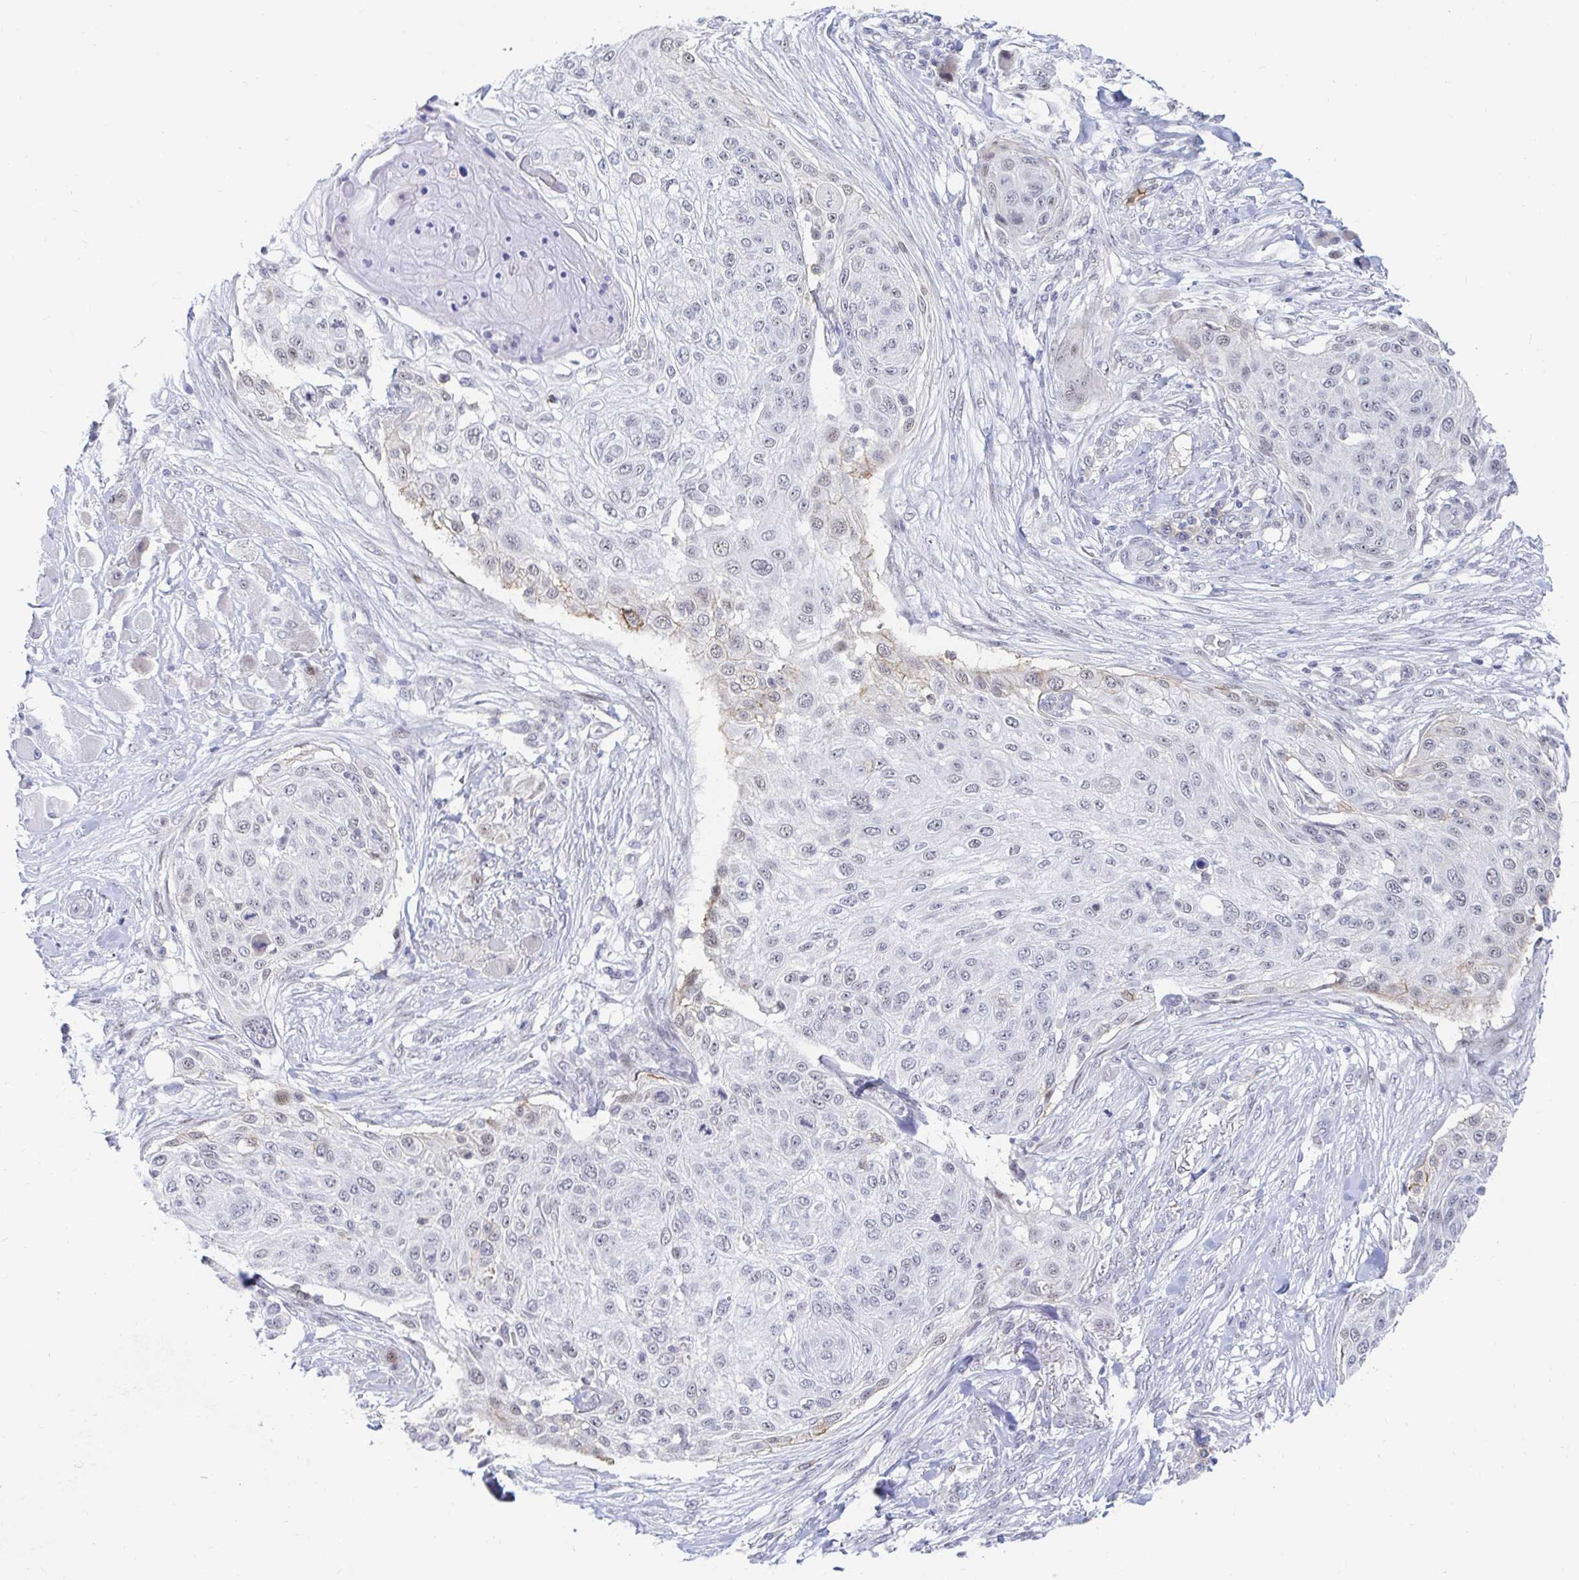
{"staining": {"intensity": "weak", "quantity": "<25%", "location": "cytoplasmic/membranous"}, "tissue": "skin cancer", "cell_type": "Tumor cells", "image_type": "cancer", "snomed": [{"axis": "morphology", "description": "Squamous cell carcinoma, NOS"}, {"axis": "topography", "description": "Skin"}], "caption": "The IHC image has no significant positivity in tumor cells of skin cancer (squamous cell carcinoma) tissue.", "gene": "COL28A1", "patient": {"sex": "female", "age": 87}}